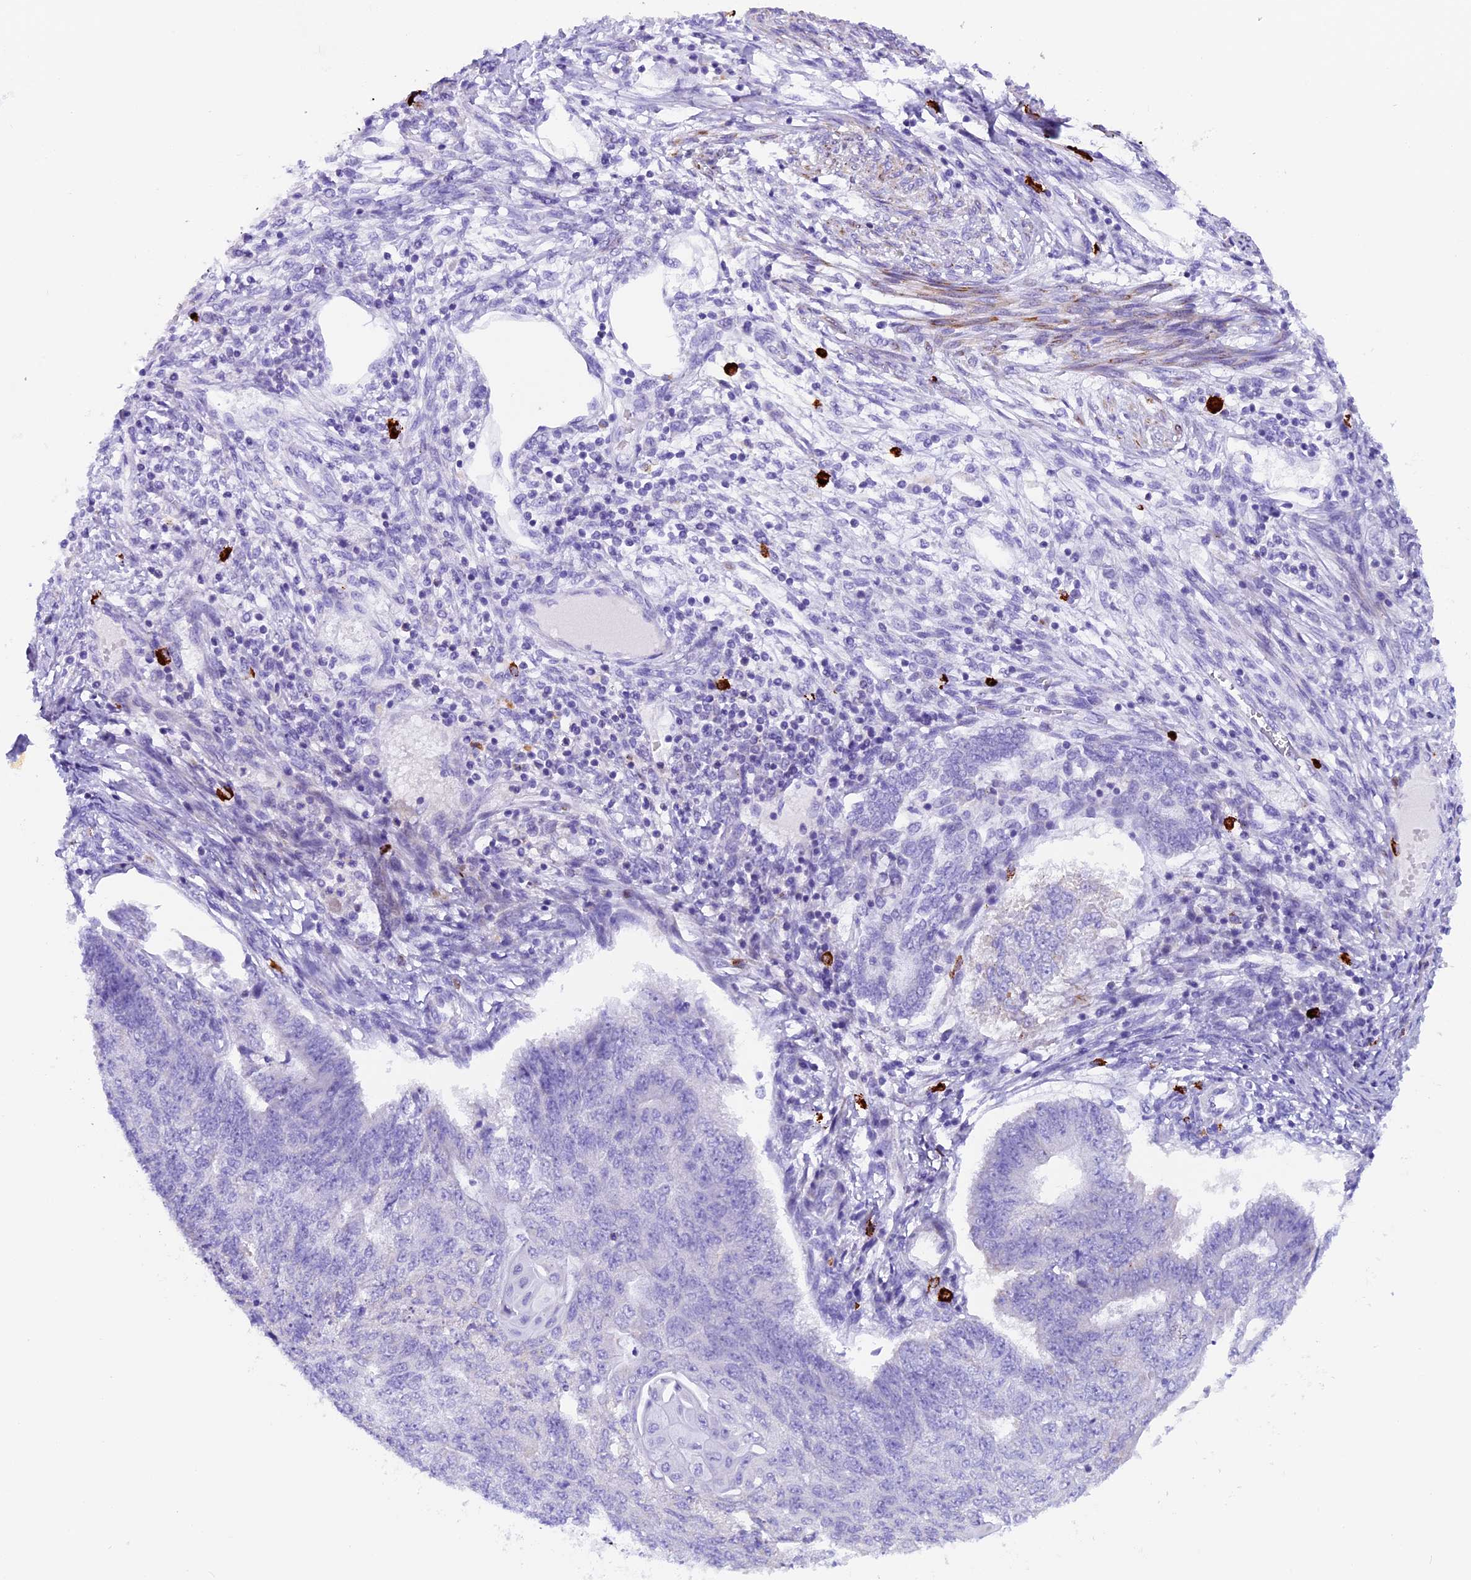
{"staining": {"intensity": "negative", "quantity": "none", "location": "none"}, "tissue": "endometrial cancer", "cell_type": "Tumor cells", "image_type": "cancer", "snomed": [{"axis": "morphology", "description": "Adenocarcinoma, NOS"}, {"axis": "topography", "description": "Endometrium"}], "caption": "Photomicrograph shows no significant protein expression in tumor cells of adenocarcinoma (endometrial). (IHC, brightfield microscopy, high magnification).", "gene": "RTTN", "patient": {"sex": "female", "age": 32}}